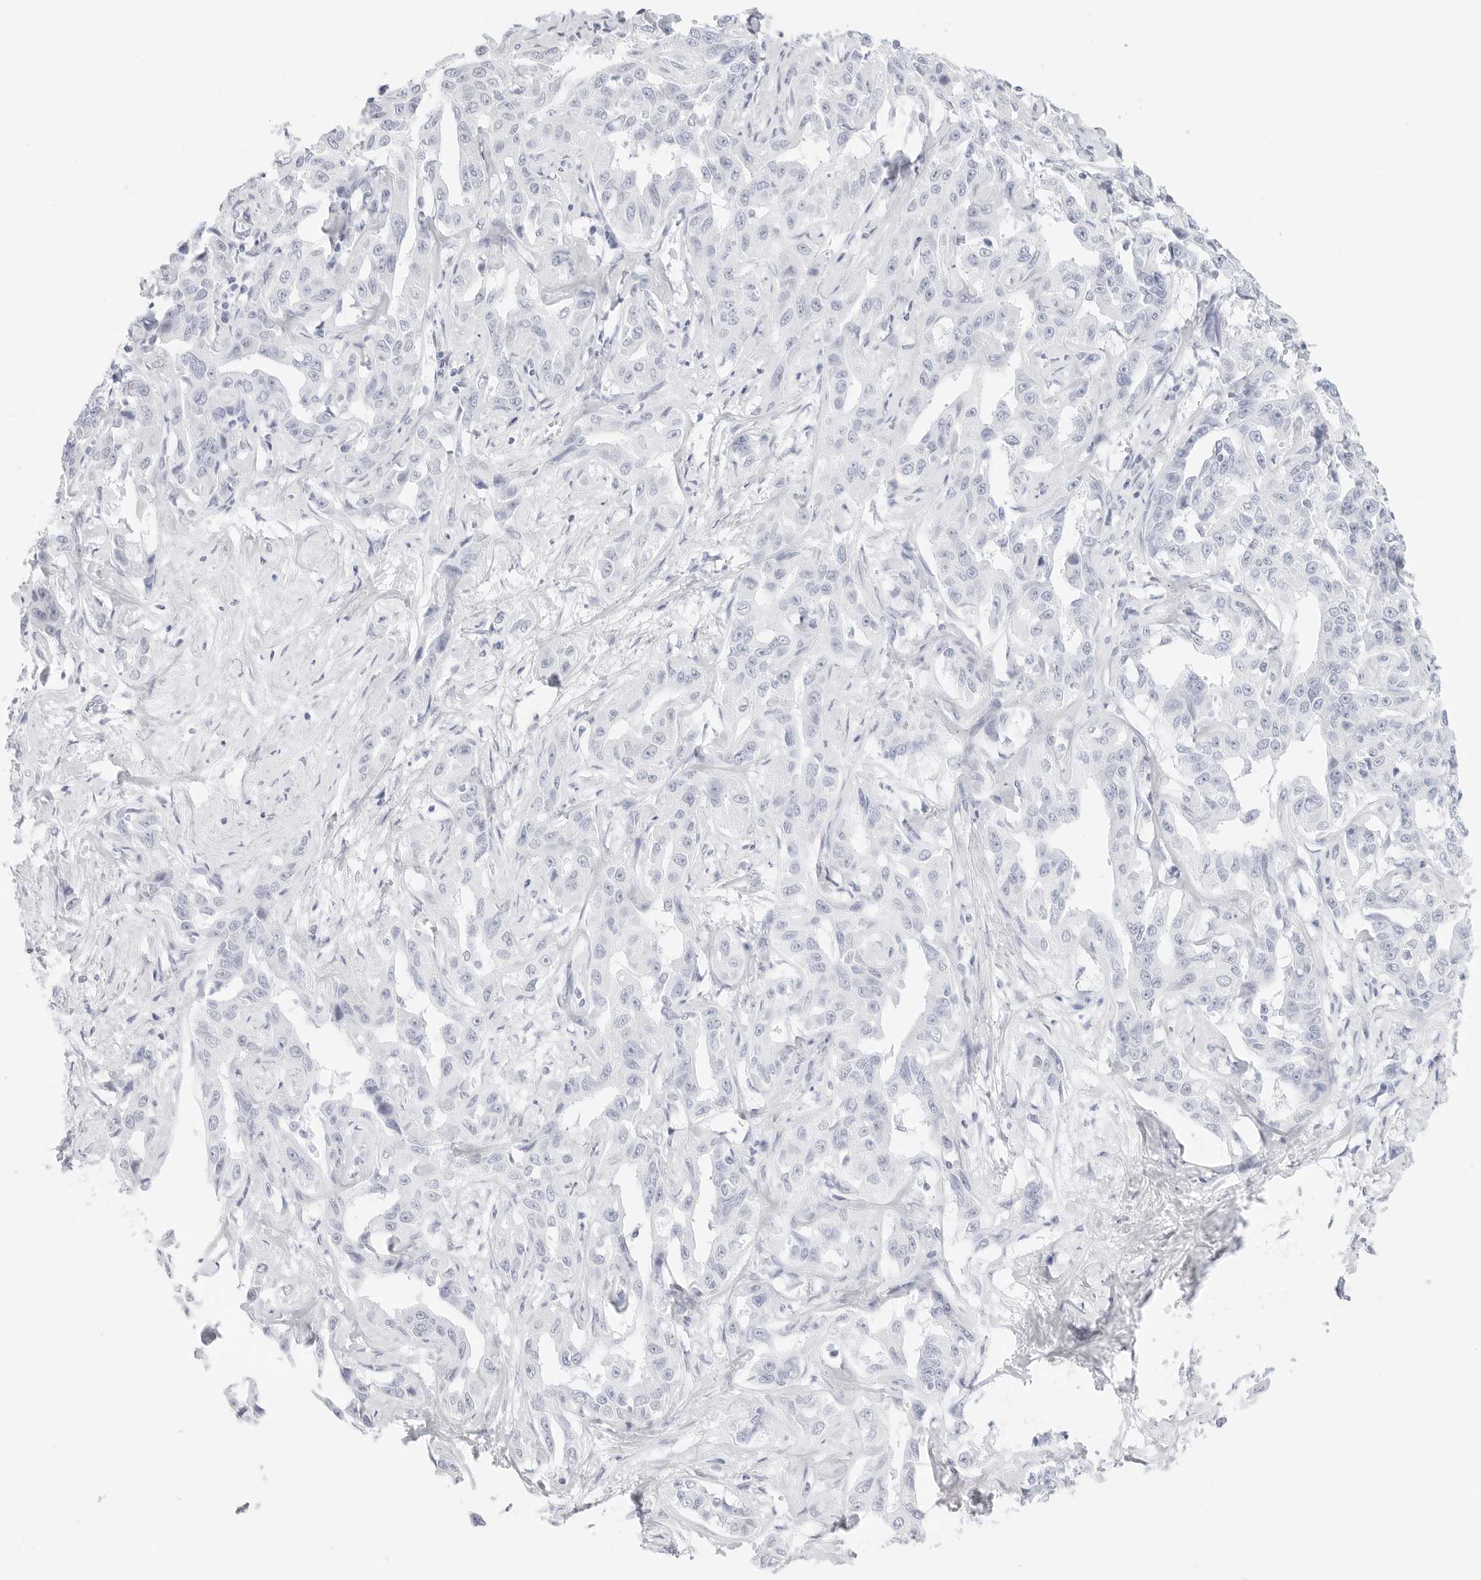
{"staining": {"intensity": "negative", "quantity": "none", "location": "none"}, "tissue": "liver cancer", "cell_type": "Tumor cells", "image_type": "cancer", "snomed": [{"axis": "morphology", "description": "Cholangiocarcinoma"}, {"axis": "topography", "description": "Liver"}], "caption": "A high-resolution histopathology image shows immunohistochemistry staining of cholangiocarcinoma (liver), which exhibits no significant staining in tumor cells.", "gene": "TFF2", "patient": {"sex": "male", "age": 59}}